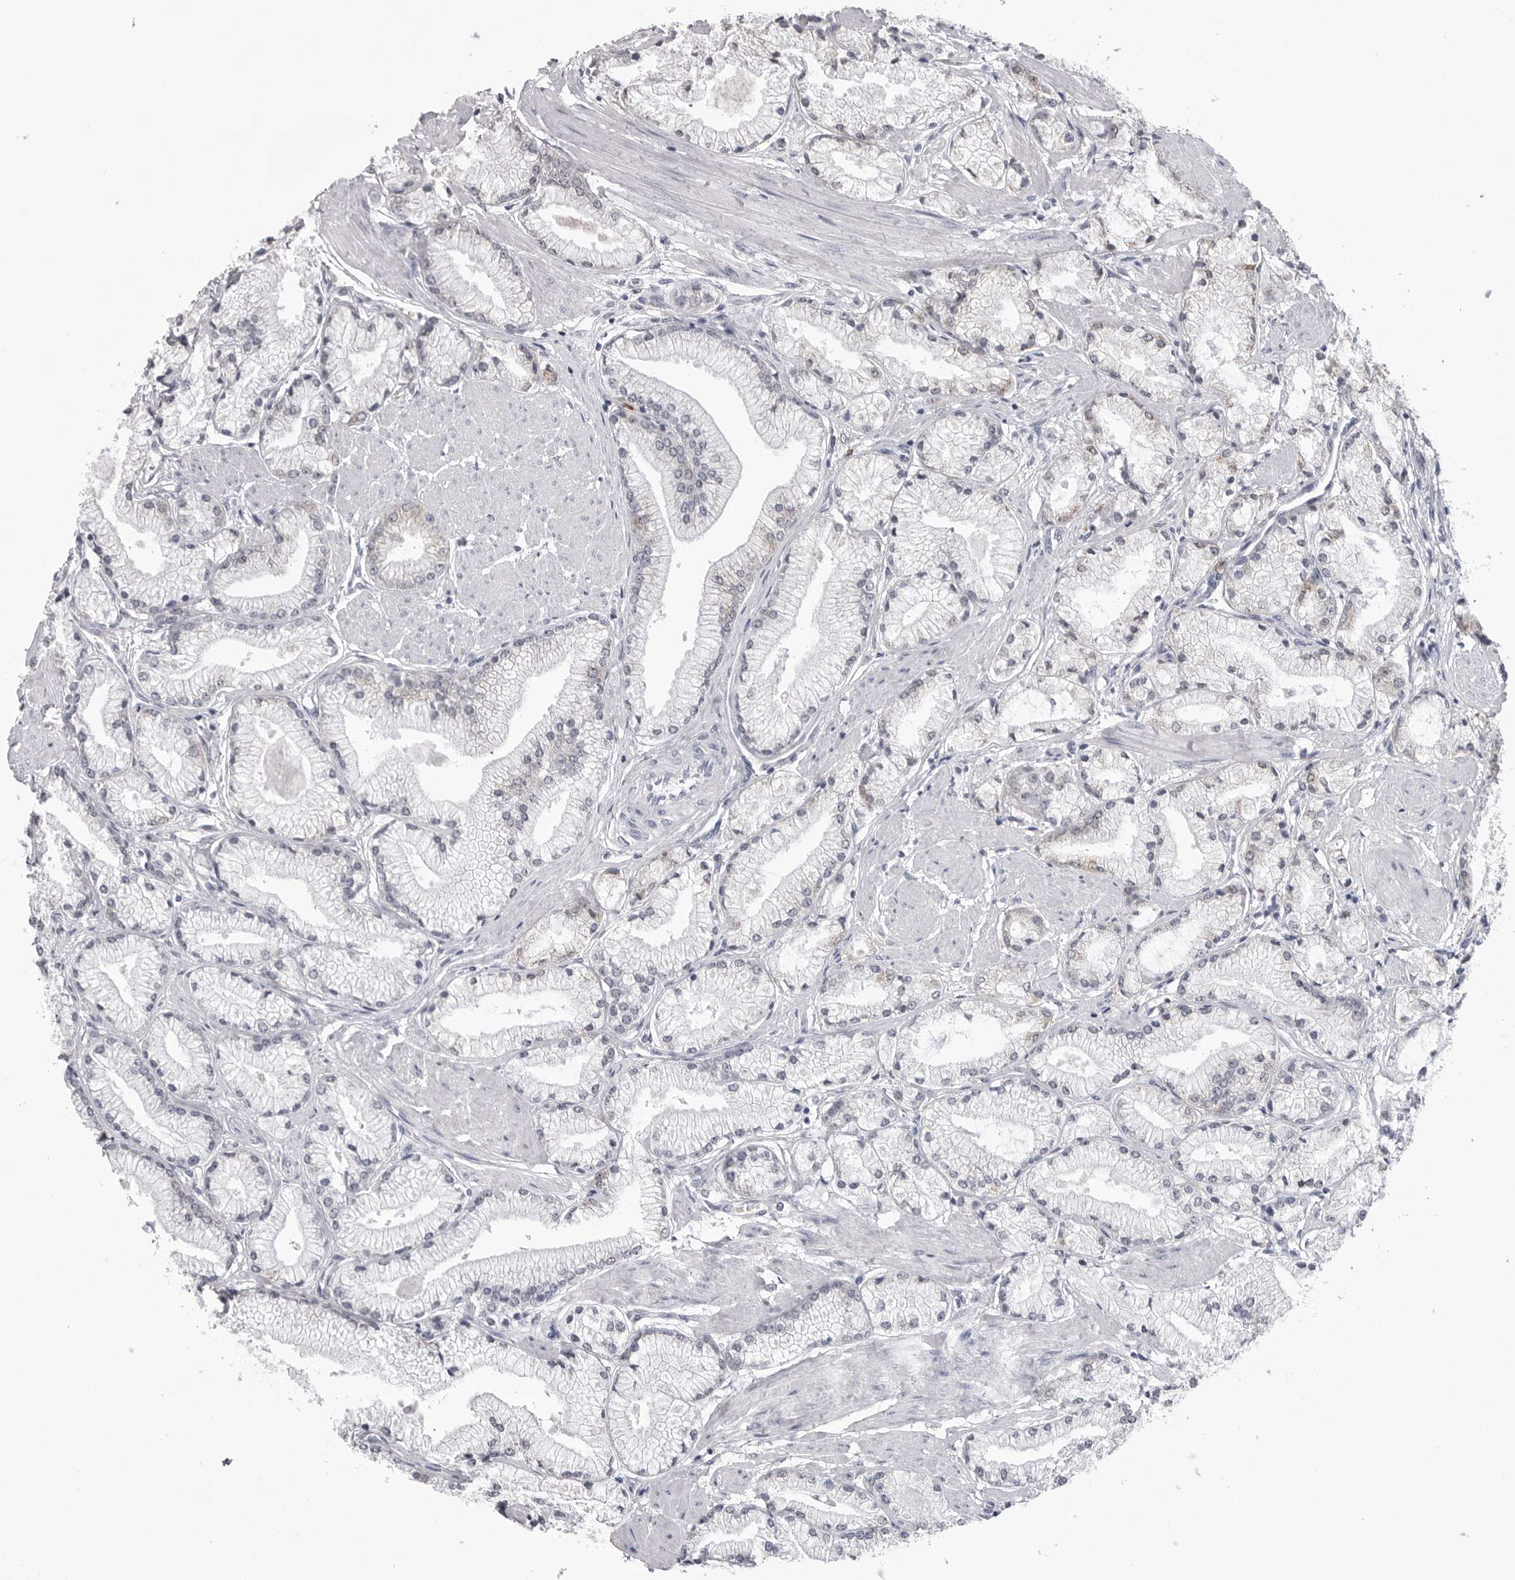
{"staining": {"intensity": "weak", "quantity": "<25%", "location": "cytoplasmic/membranous"}, "tissue": "prostate cancer", "cell_type": "Tumor cells", "image_type": "cancer", "snomed": [{"axis": "morphology", "description": "Adenocarcinoma, High grade"}, {"axis": "topography", "description": "Prostate"}], "caption": "An IHC micrograph of prostate cancer is shown. There is no staining in tumor cells of prostate cancer. (DAB IHC with hematoxylin counter stain).", "gene": "STAP2", "patient": {"sex": "male", "age": 50}}